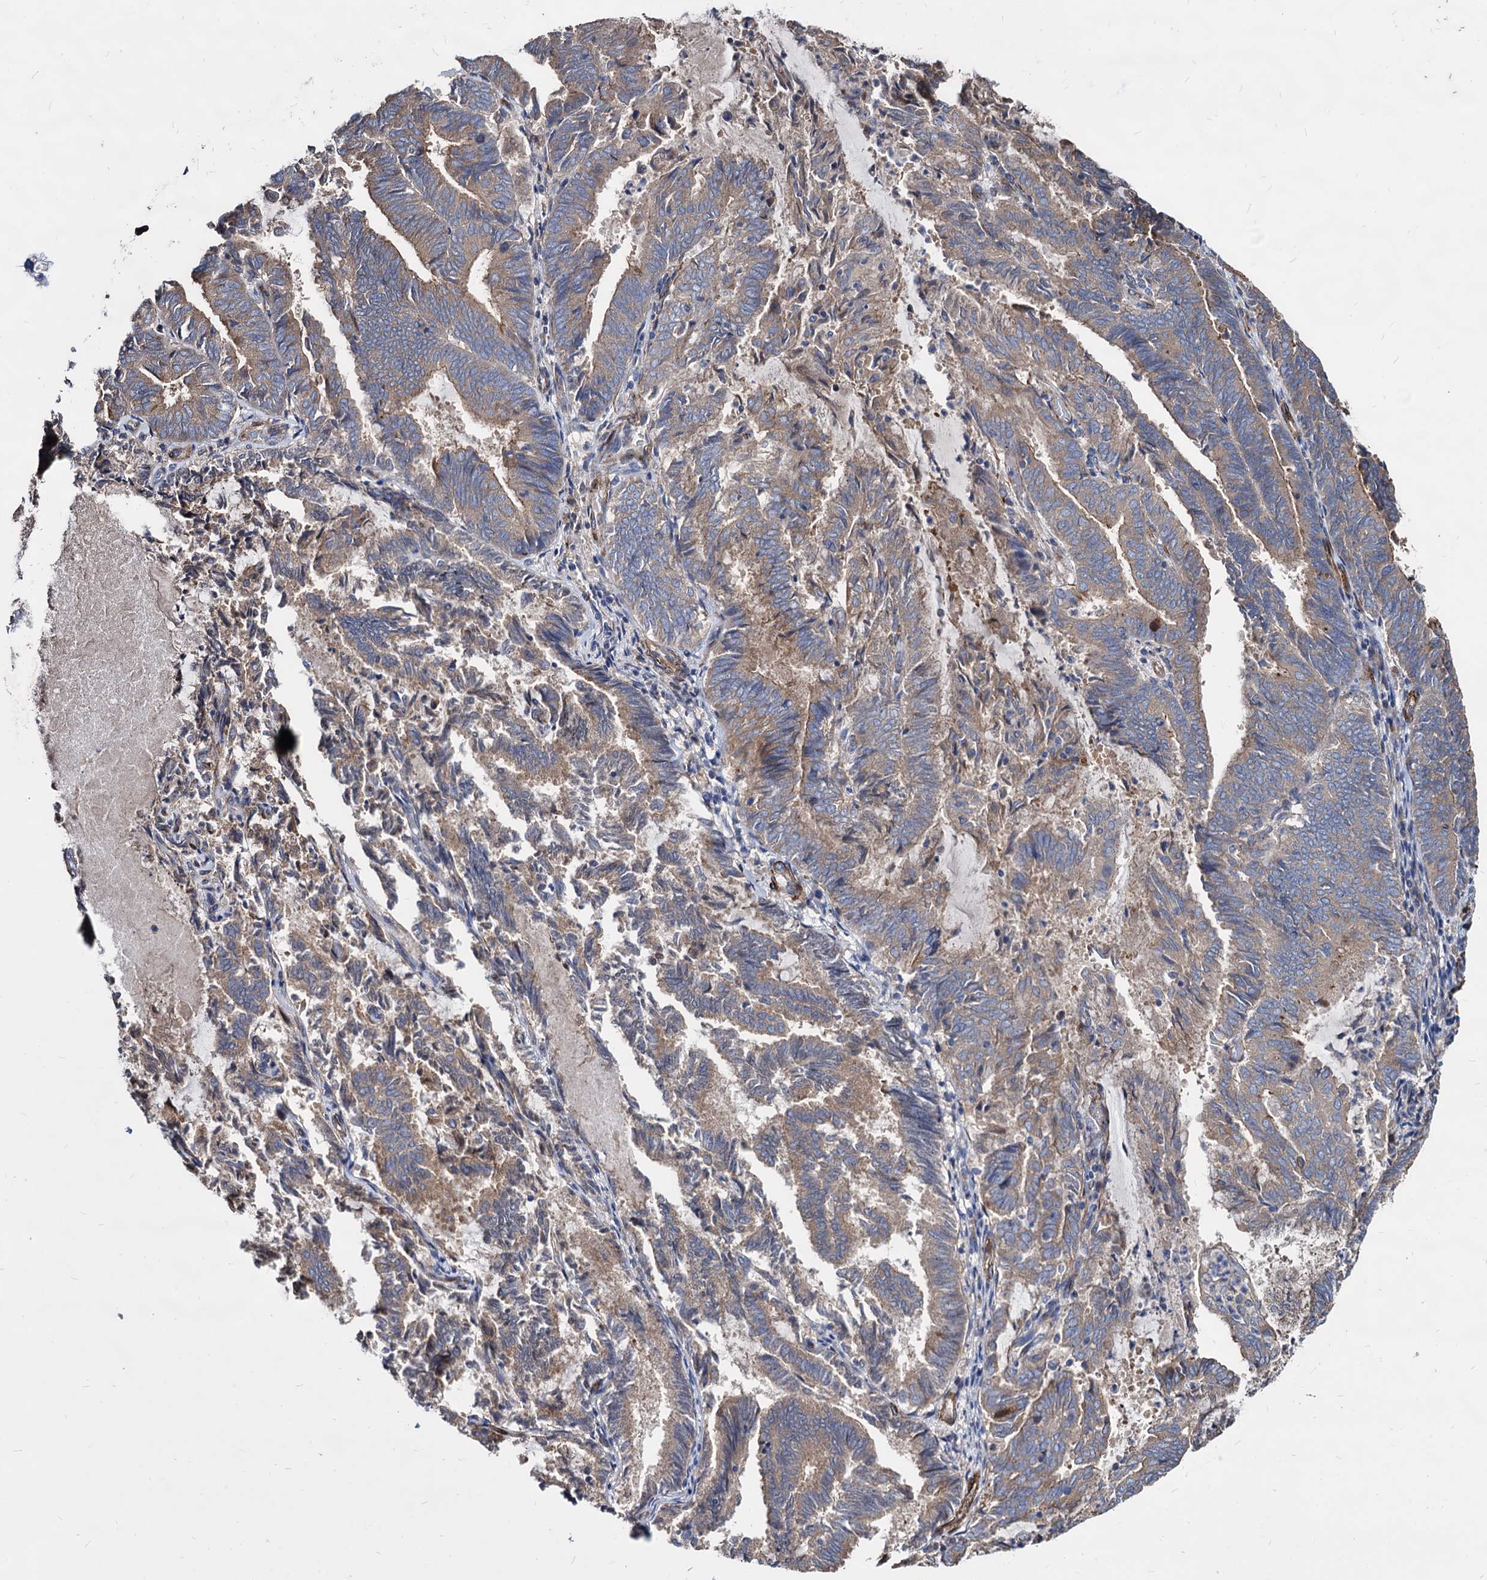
{"staining": {"intensity": "weak", "quantity": ">75%", "location": "cytoplasmic/membranous"}, "tissue": "endometrial cancer", "cell_type": "Tumor cells", "image_type": "cancer", "snomed": [{"axis": "morphology", "description": "Adenocarcinoma, NOS"}, {"axis": "topography", "description": "Endometrium"}], "caption": "Endometrial cancer (adenocarcinoma) stained with a protein marker reveals weak staining in tumor cells.", "gene": "WDR11", "patient": {"sex": "female", "age": 80}}